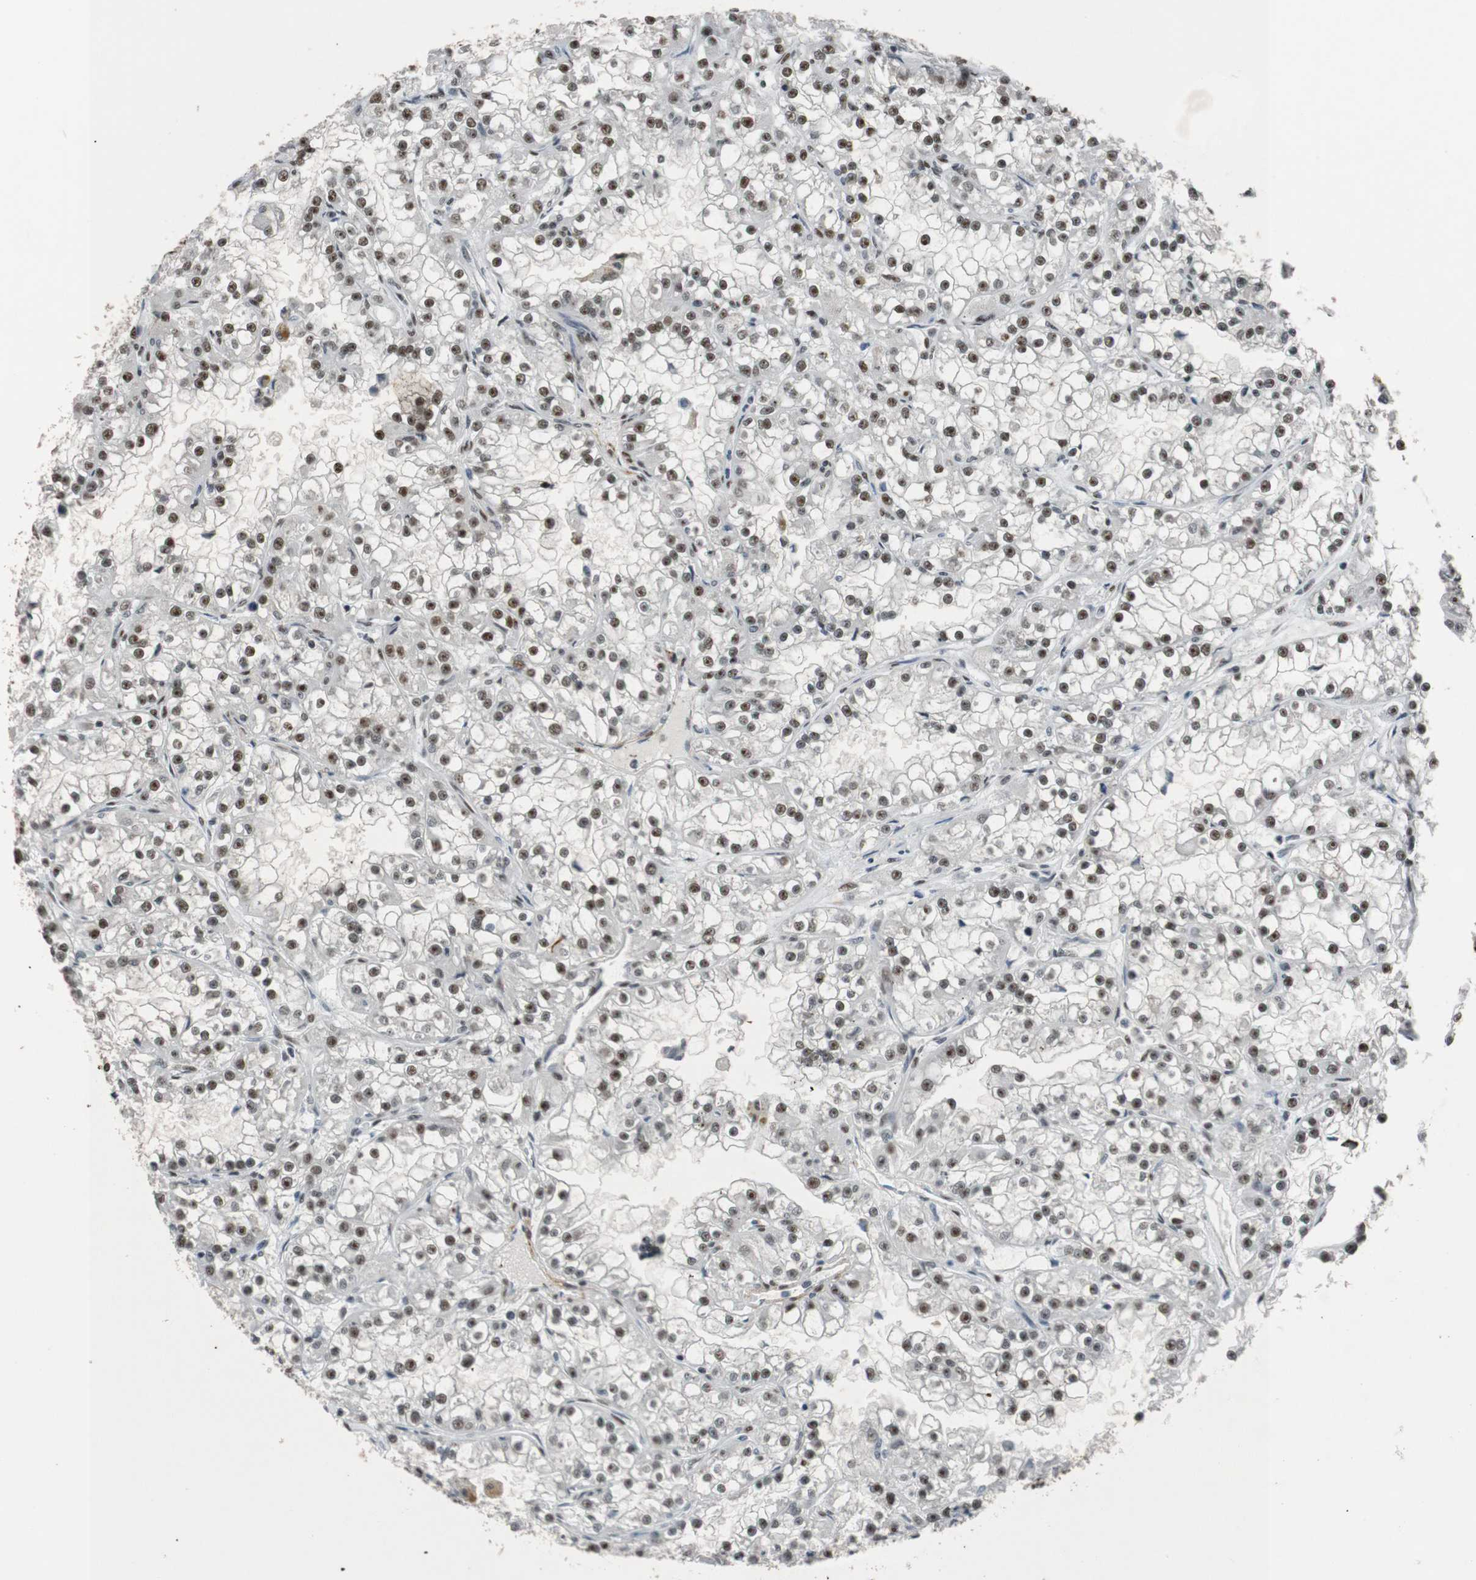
{"staining": {"intensity": "moderate", "quantity": ">75%", "location": "nuclear"}, "tissue": "renal cancer", "cell_type": "Tumor cells", "image_type": "cancer", "snomed": [{"axis": "morphology", "description": "Adenocarcinoma, NOS"}, {"axis": "topography", "description": "Kidney"}], "caption": "The micrograph reveals a brown stain indicating the presence of a protein in the nuclear of tumor cells in adenocarcinoma (renal).", "gene": "HEXIM1", "patient": {"sex": "female", "age": 52}}